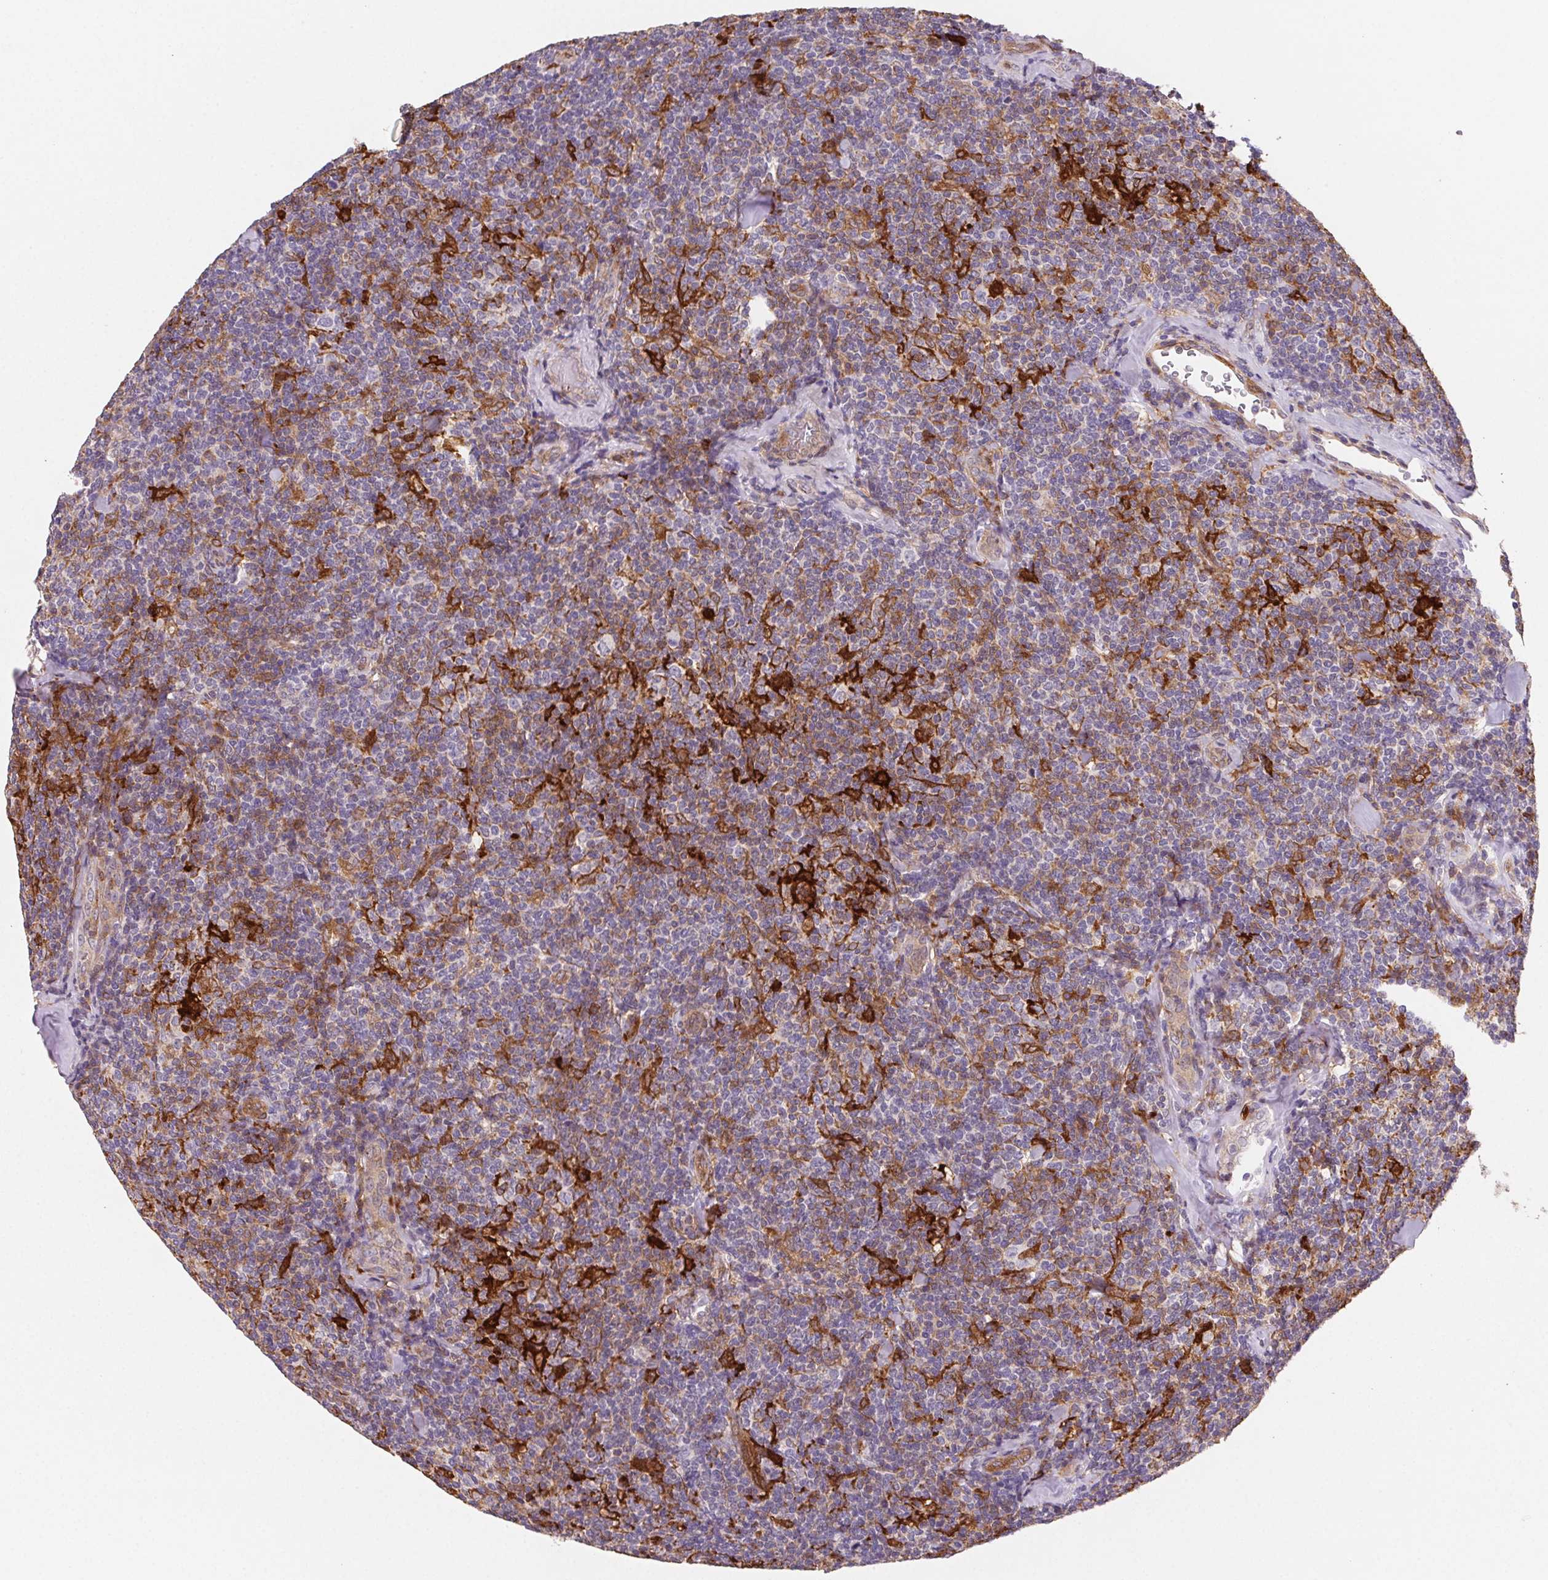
{"staining": {"intensity": "moderate", "quantity": "<25%", "location": "cytoplasmic/membranous"}, "tissue": "lymphoma", "cell_type": "Tumor cells", "image_type": "cancer", "snomed": [{"axis": "morphology", "description": "Malignant lymphoma, non-Hodgkin's type, Low grade"}, {"axis": "topography", "description": "Lymph node"}], "caption": "Immunohistochemical staining of human malignant lymphoma, non-Hodgkin's type (low-grade) exhibits moderate cytoplasmic/membranous protein staining in approximately <25% of tumor cells. The protein is stained brown, and the nuclei are stained in blue (DAB (3,3'-diaminobenzidine) IHC with brightfield microscopy, high magnification).", "gene": "GBP1", "patient": {"sex": "female", "age": 56}}